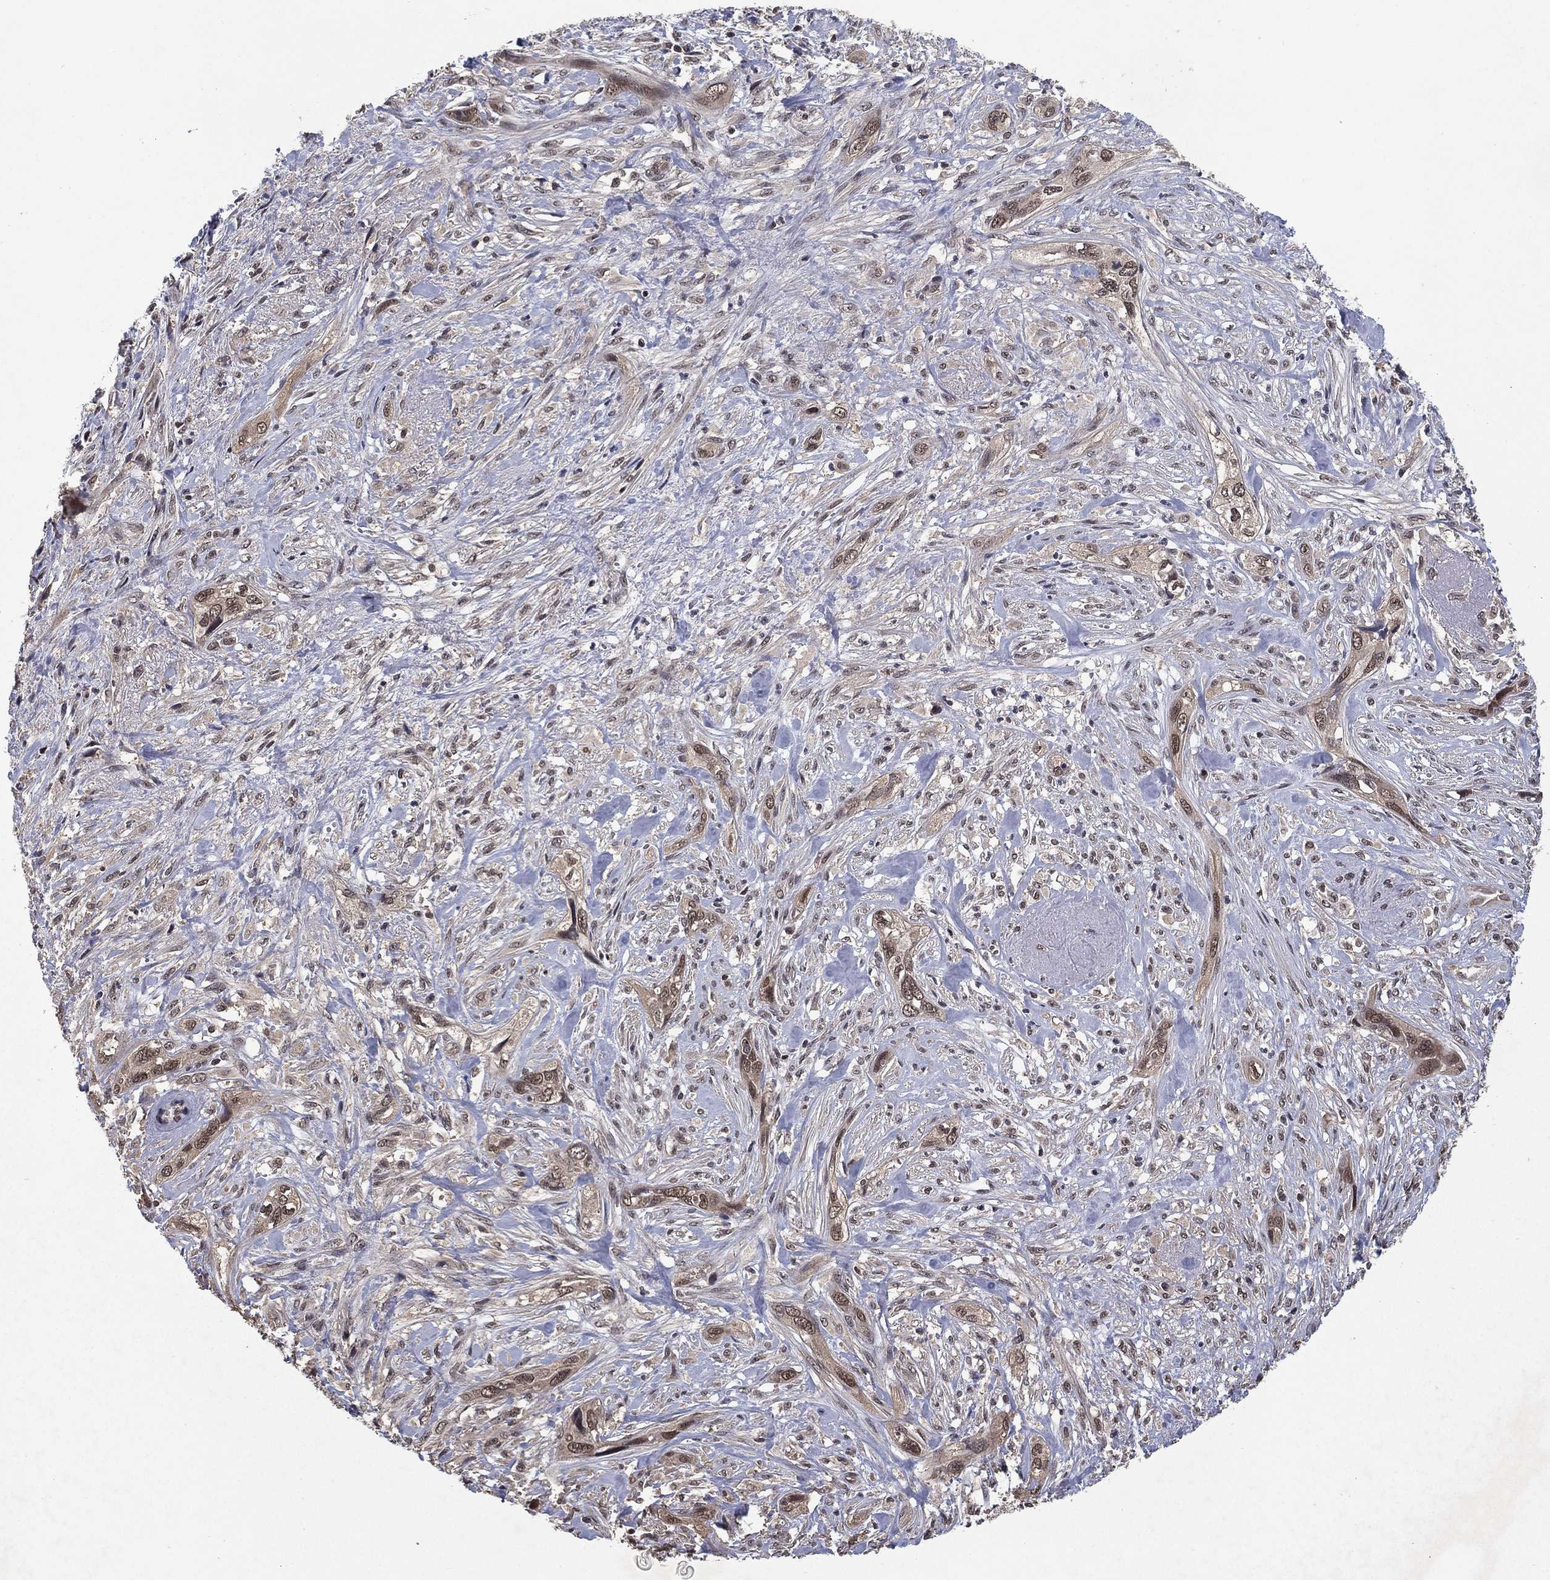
{"staining": {"intensity": "negative", "quantity": "none", "location": "none"}, "tissue": "cervical cancer", "cell_type": "Tumor cells", "image_type": "cancer", "snomed": [{"axis": "morphology", "description": "Squamous cell carcinoma, NOS"}, {"axis": "topography", "description": "Cervix"}], "caption": "Immunohistochemistry image of human cervical cancer (squamous cell carcinoma) stained for a protein (brown), which demonstrates no staining in tumor cells. Brightfield microscopy of immunohistochemistry (IHC) stained with DAB (3,3'-diaminobenzidine) (brown) and hematoxylin (blue), captured at high magnification.", "gene": "NELFCD", "patient": {"sex": "female", "age": 57}}